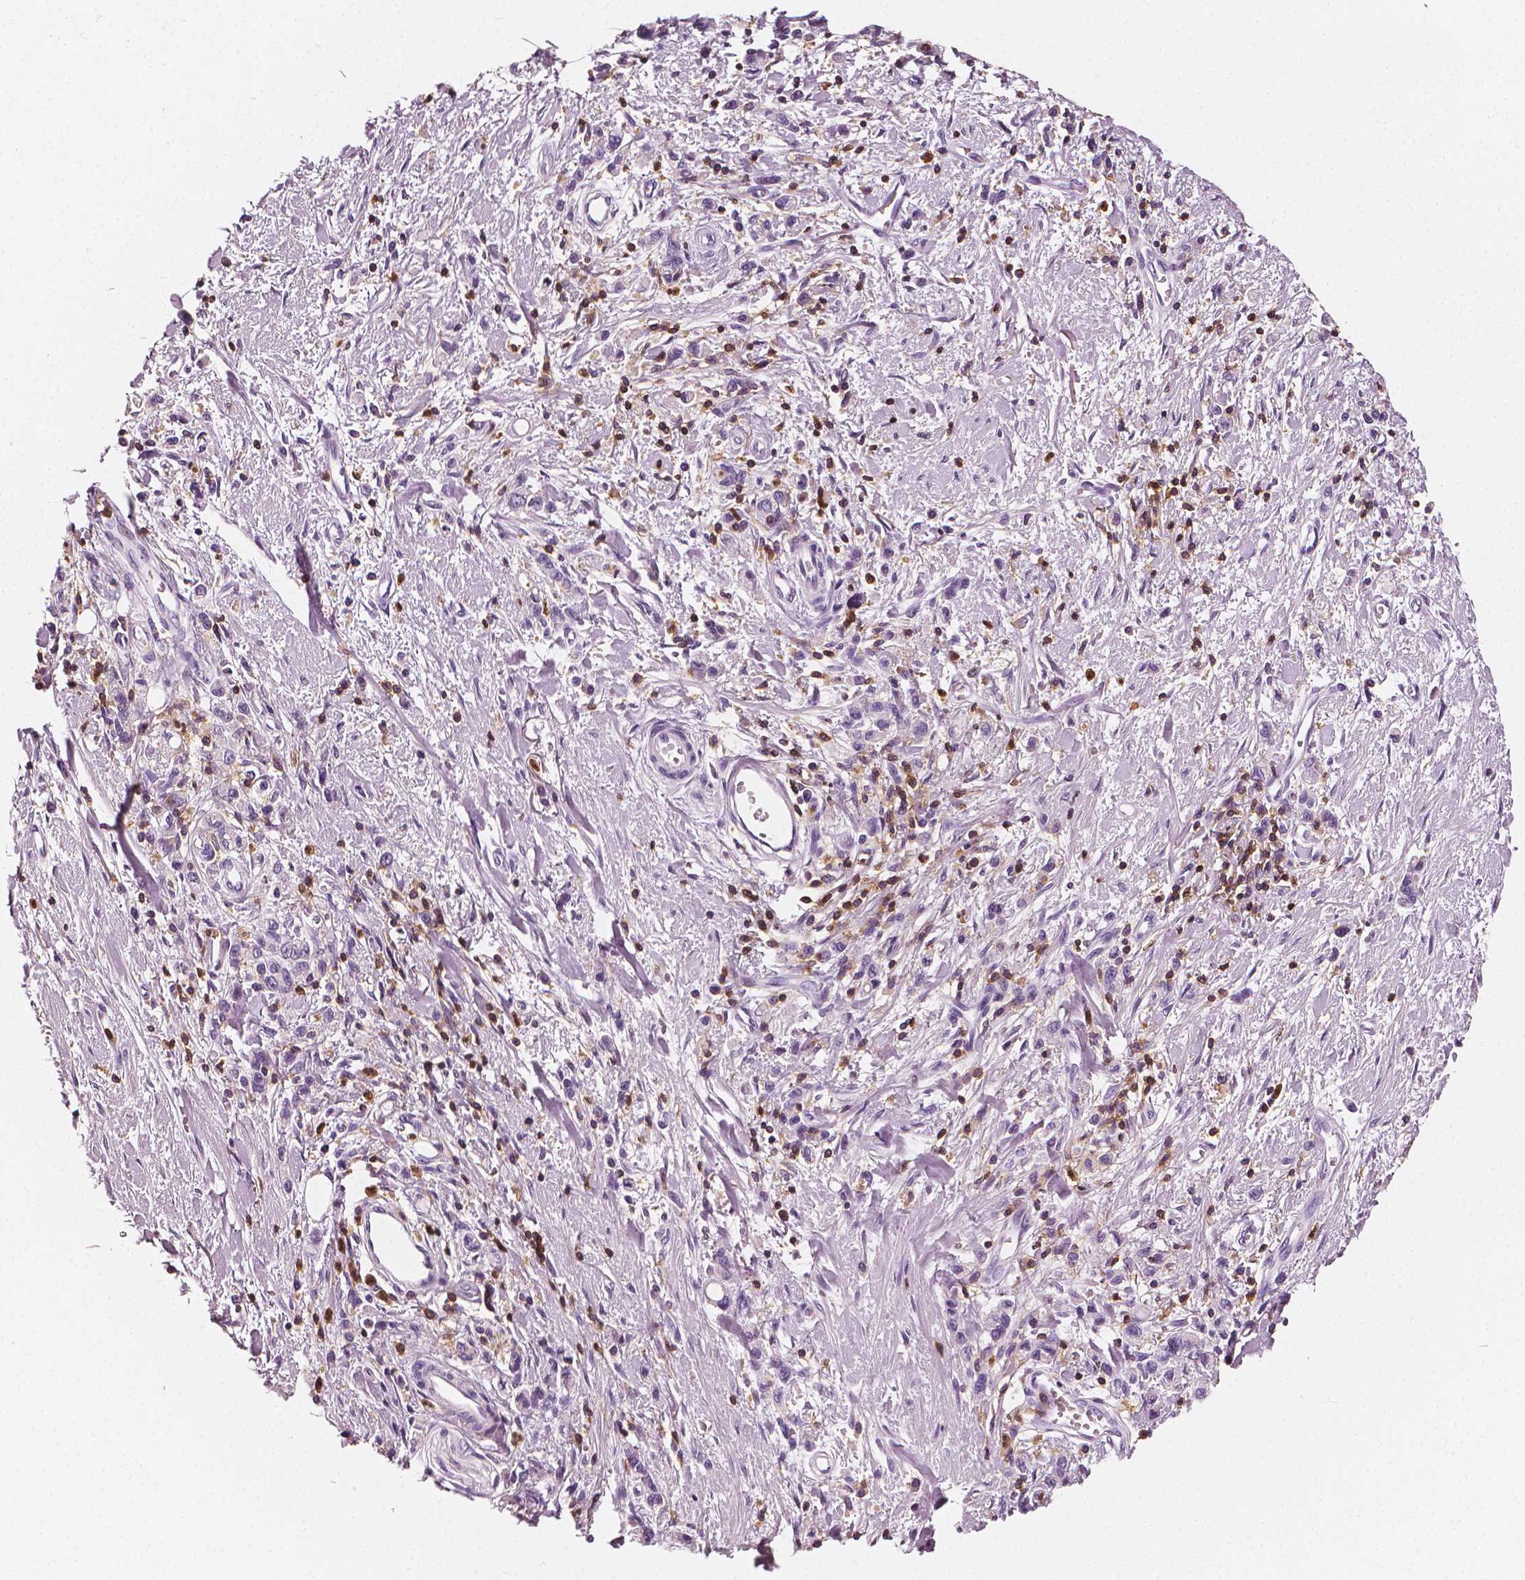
{"staining": {"intensity": "negative", "quantity": "none", "location": "none"}, "tissue": "stomach cancer", "cell_type": "Tumor cells", "image_type": "cancer", "snomed": [{"axis": "morphology", "description": "Adenocarcinoma, NOS"}, {"axis": "topography", "description": "Stomach"}], "caption": "This is a image of immunohistochemistry staining of stomach adenocarcinoma, which shows no positivity in tumor cells. The staining is performed using DAB (3,3'-diaminobenzidine) brown chromogen with nuclei counter-stained in using hematoxylin.", "gene": "PTPRC", "patient": {"sex": "male", "age": 77}}